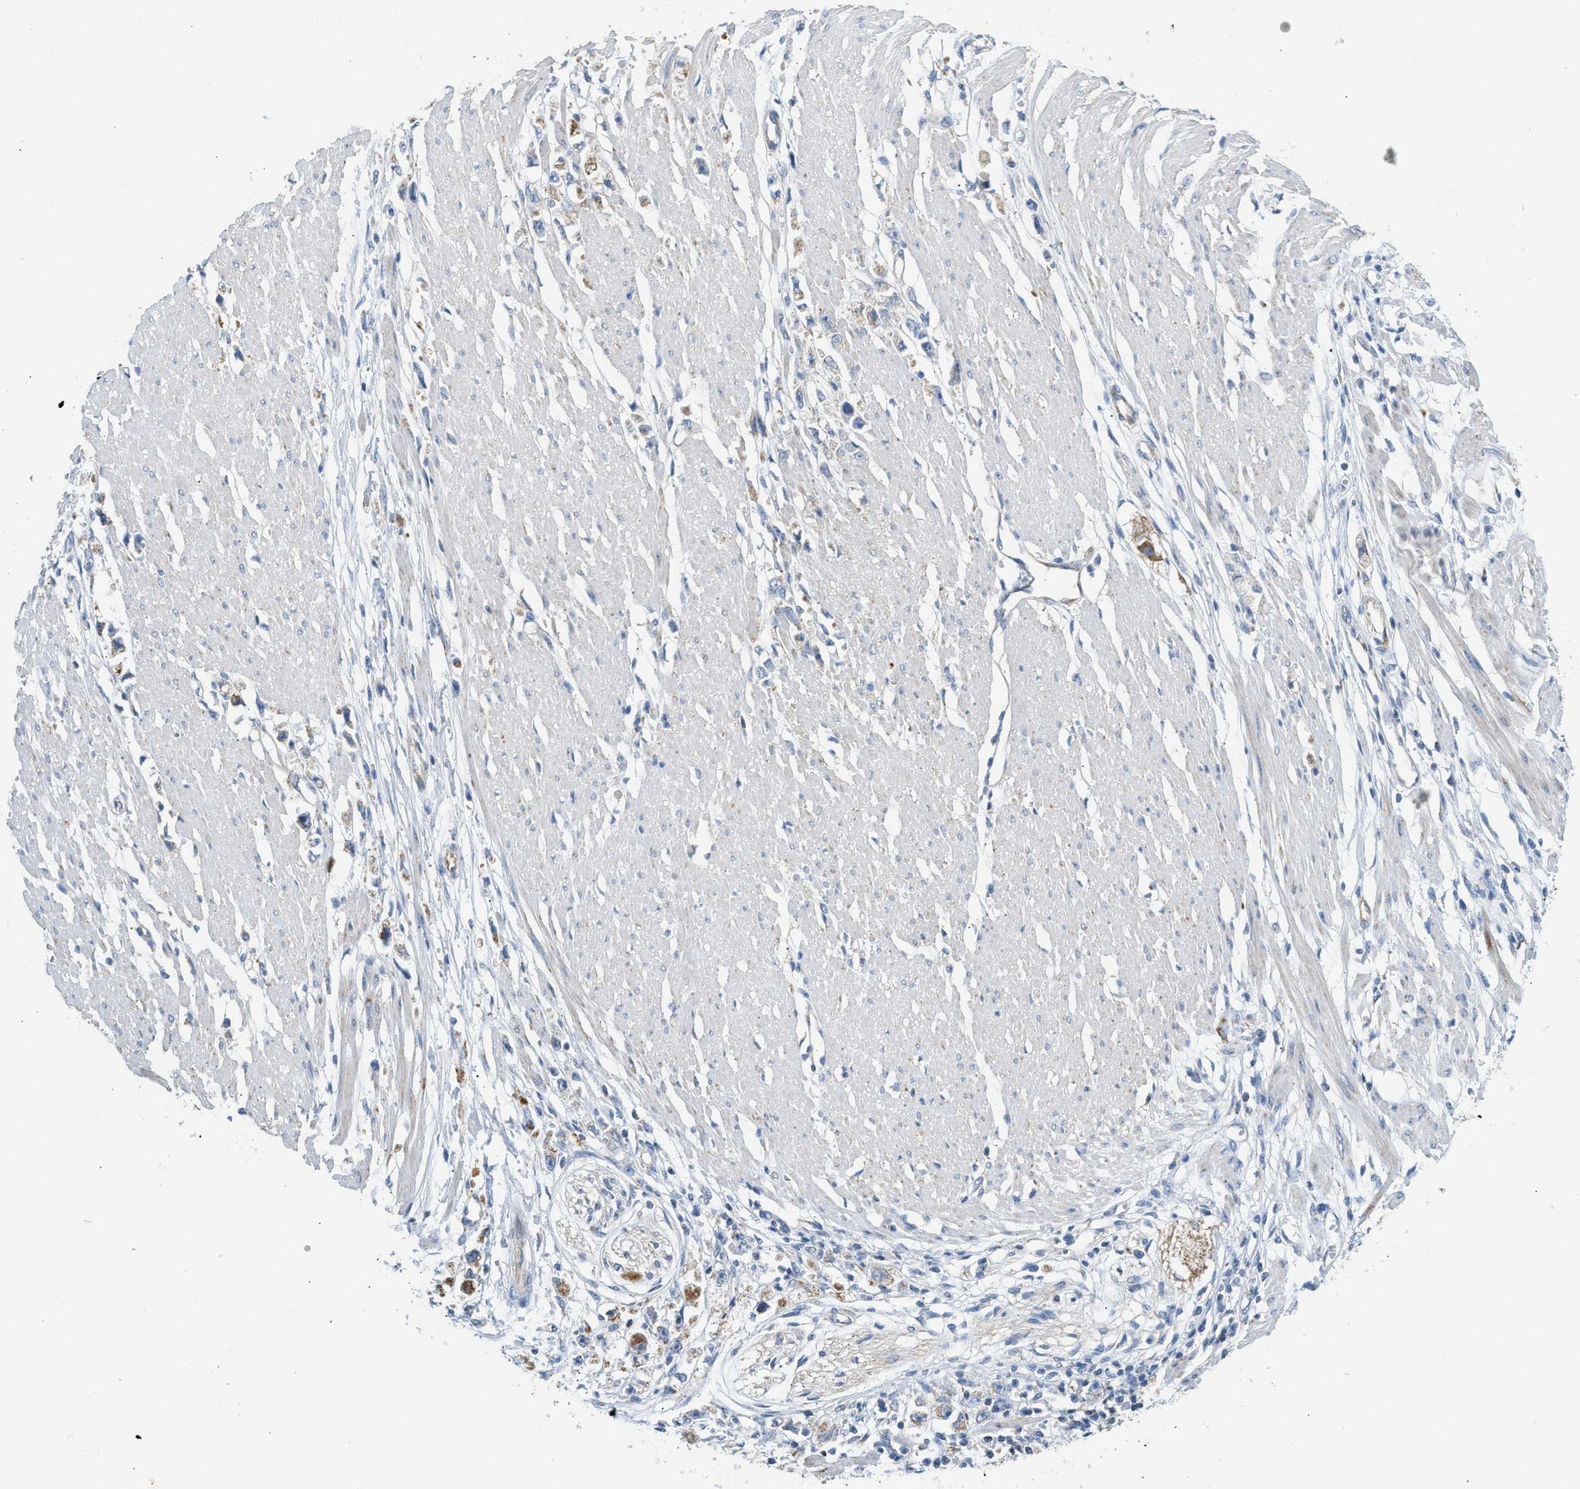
{"staining": {"intensity": "moderate", "quantity": "<25%", "location": "cytoplasmic/membranous"}, "tissue": "stomach cancer", "cell_type": "Tumor cells", "image_type": "cancer", "snomed": [{"axis": "morphology", "description": "Adenocarcinoma, NOS"}, {"axis": "topography", "description": "Stomach"}], "caption": "Tumor cells display moderate cytoplasmic/membranous staining in approximately <25% of cells in stomach adenocarcinoma.", "gene": "GOT2", "patient": {"sex": "female", "age": 59}}